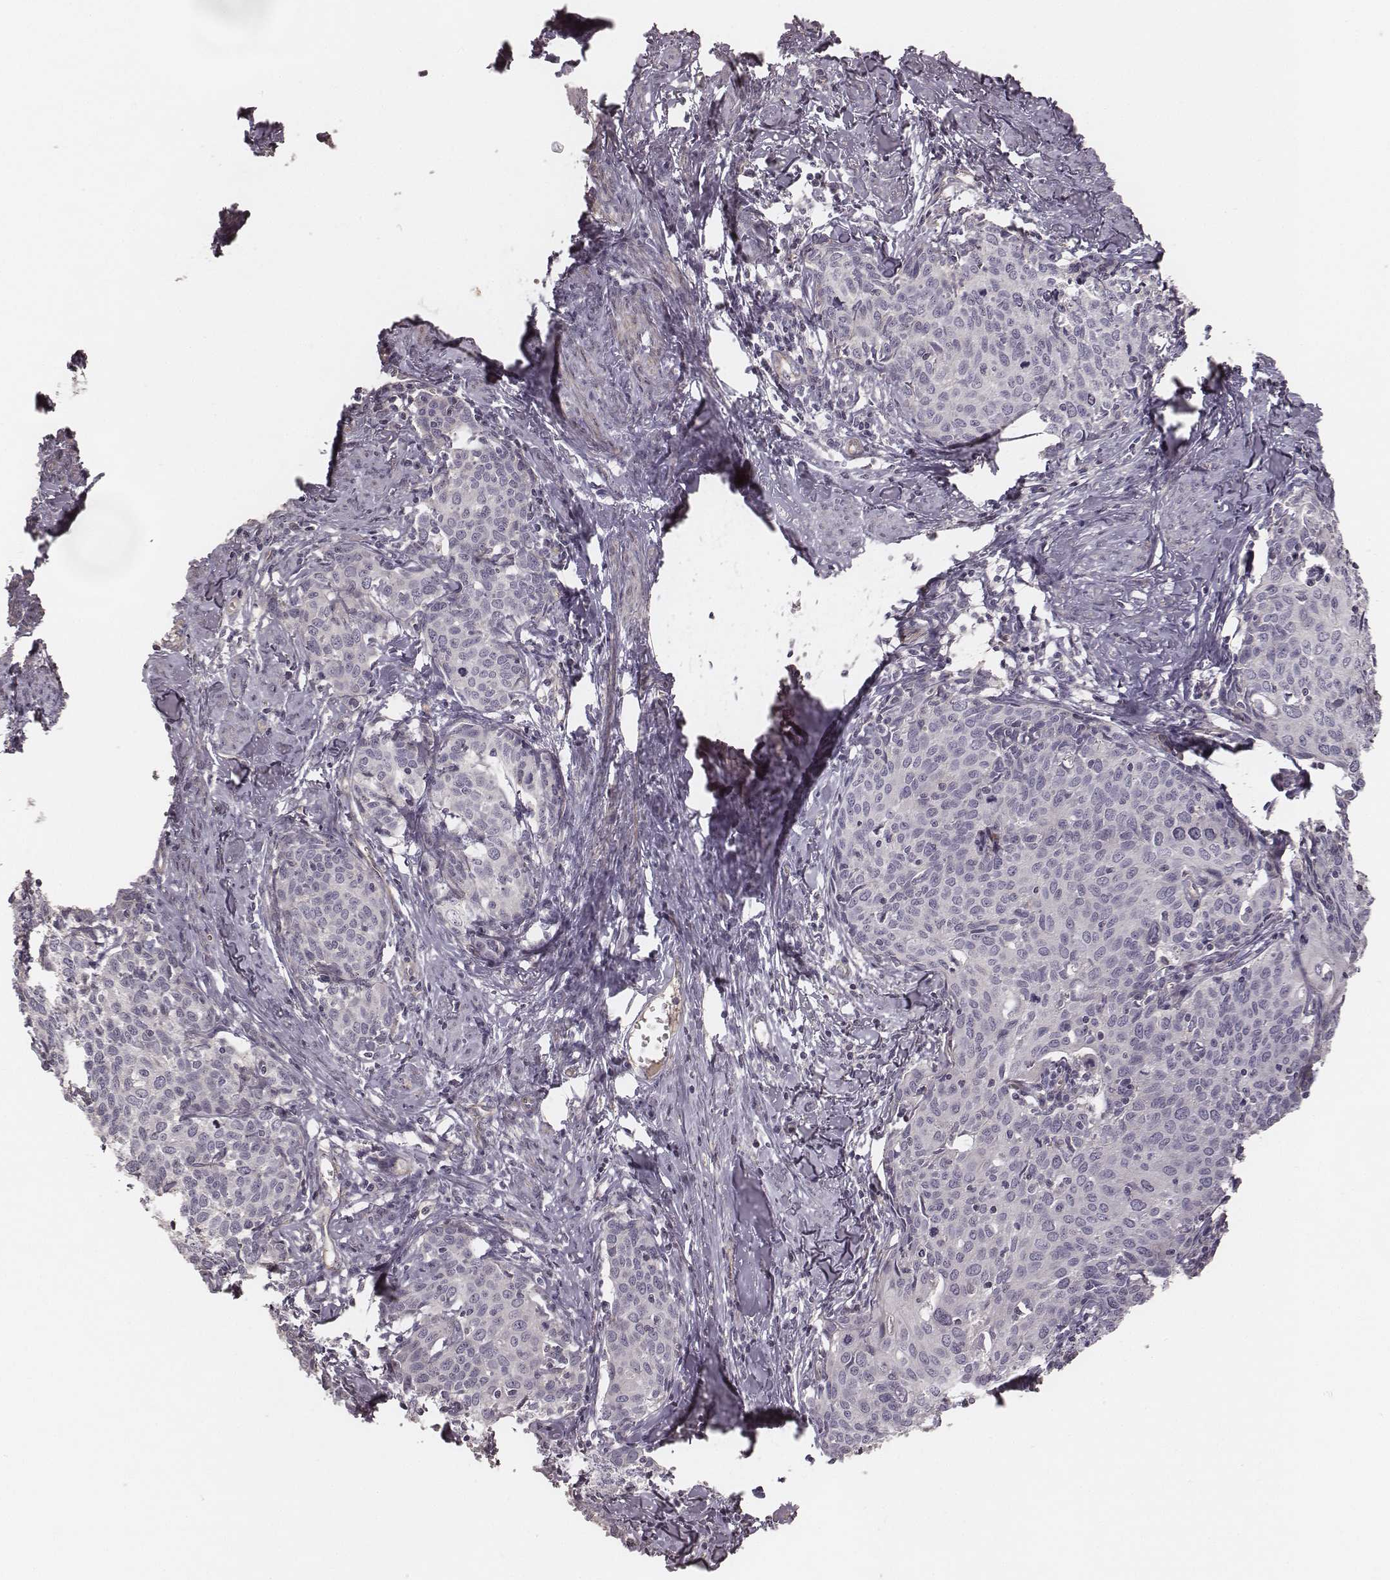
{"staining": {"intensity": "negative", "quantity": "none", "location": "none"}, "tissue": "cervical cancer", "cell_type": "Tumor cells", "image_type": "cancer", "snomed": [{"axis": "morphology", "description": "Squamous cell carcinoma, NOS"}, {"axis": "topography", "description": "Cervix"}], "caption": "An immunohistochemistry (IHC) histopathology image of cervical cancer is shown. There is no staining in tumor cells of cervical cancer.", "gene": "OTOGL", "patient": {"sex": "female", "age": 62}}